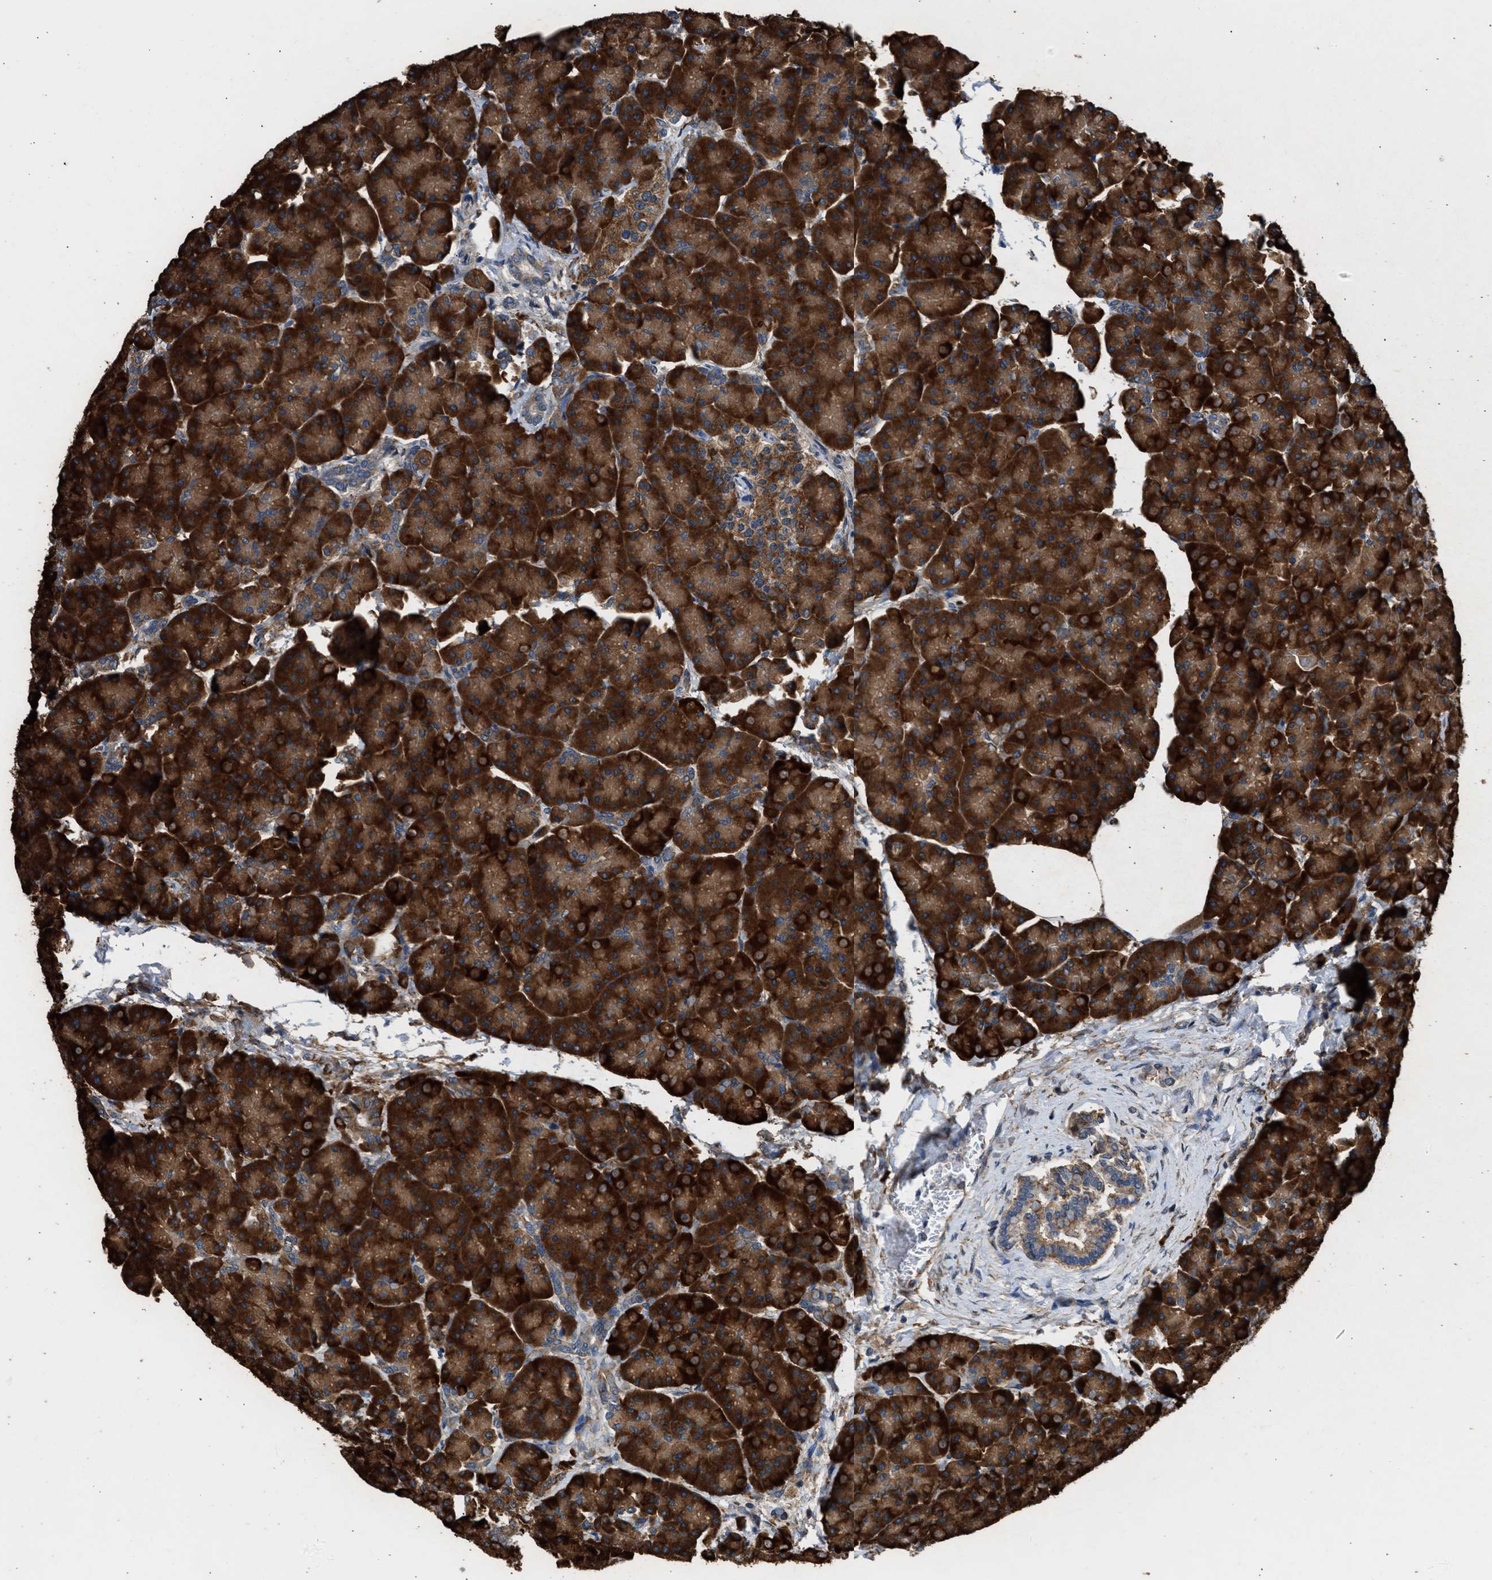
{"staining": {"intensity": "strong", "quantity": ">75%", "location": "cytoplasmic/membranous"}, "tissue": "pancreas", "cell_type": "Exocrine glandular cells", "image_type": "normal", "snomed": [{"axis": "morphology", "description": "Normal tissue, NOS"}, {"axis": "topography", "description": "Pancreas"}], "caption": "A high amount of strong cytoplasmic/membranous expression is appreciated in about >75% of exocrine glandular cells in benign pancreas. (brown staining indicates protein expression, while blue staining denotes nuclei).", "gene": "SLC36A4", "patient": {"sex": "female", "age": 70}}